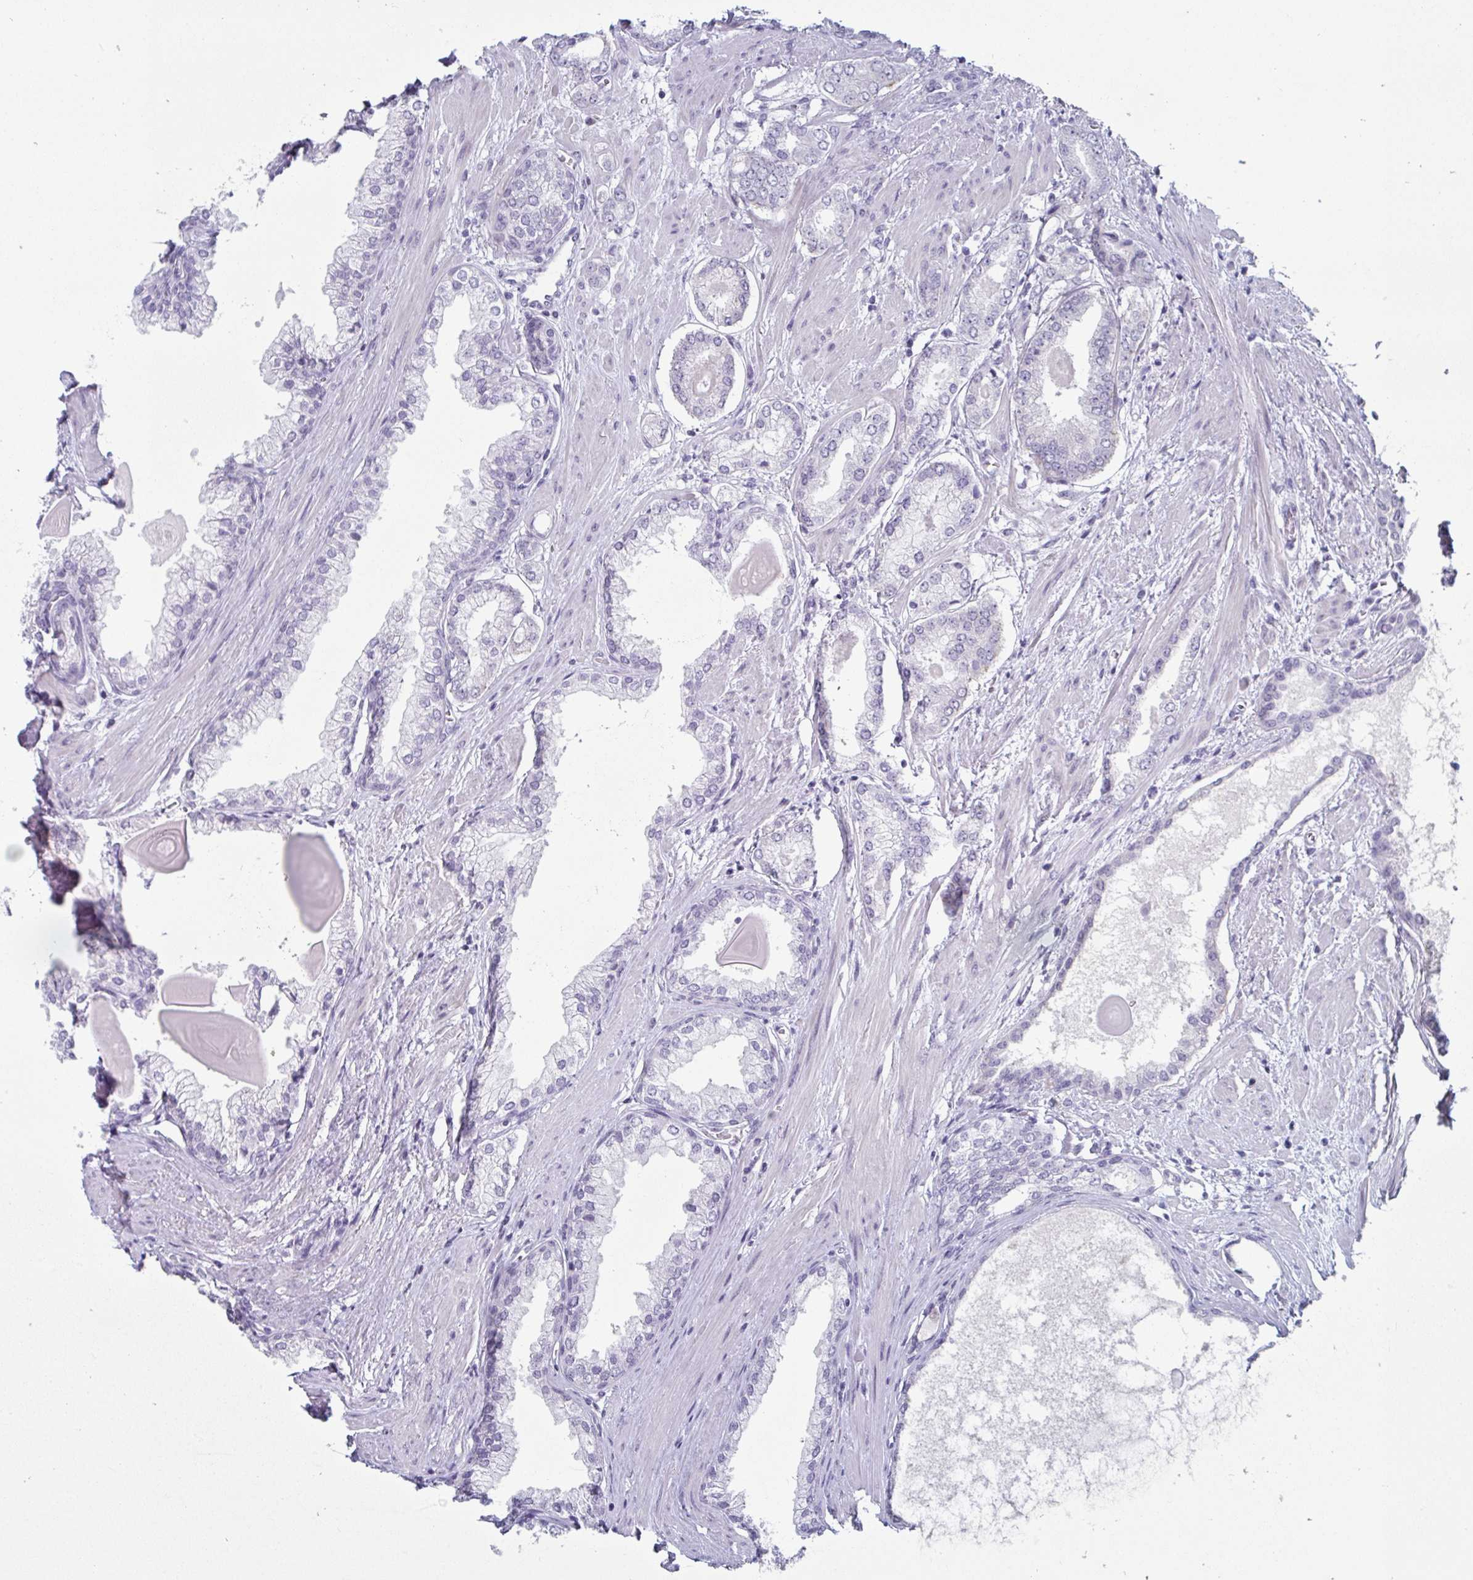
{"staining": {"intensity": "negative", "quantity": "none", "location": "none"}, "tissue": "prostate cancer", "cell_type": "Tumor cells", "image_type": "cancer", "snomed": [{"axis": "morphology", "description": "Adenocarcinoma, Low grade"}, {"axis": "topography", "description": "Prostate"}], "caption": "This is an immunohistochemistry (IHC) photomicrograph of prostate cancer (adenocarcinoma (low-grade)). There is no staining in tumor cells.", "gene": "VSIG10L", "patient": {"sex": "male", "age": 64}}